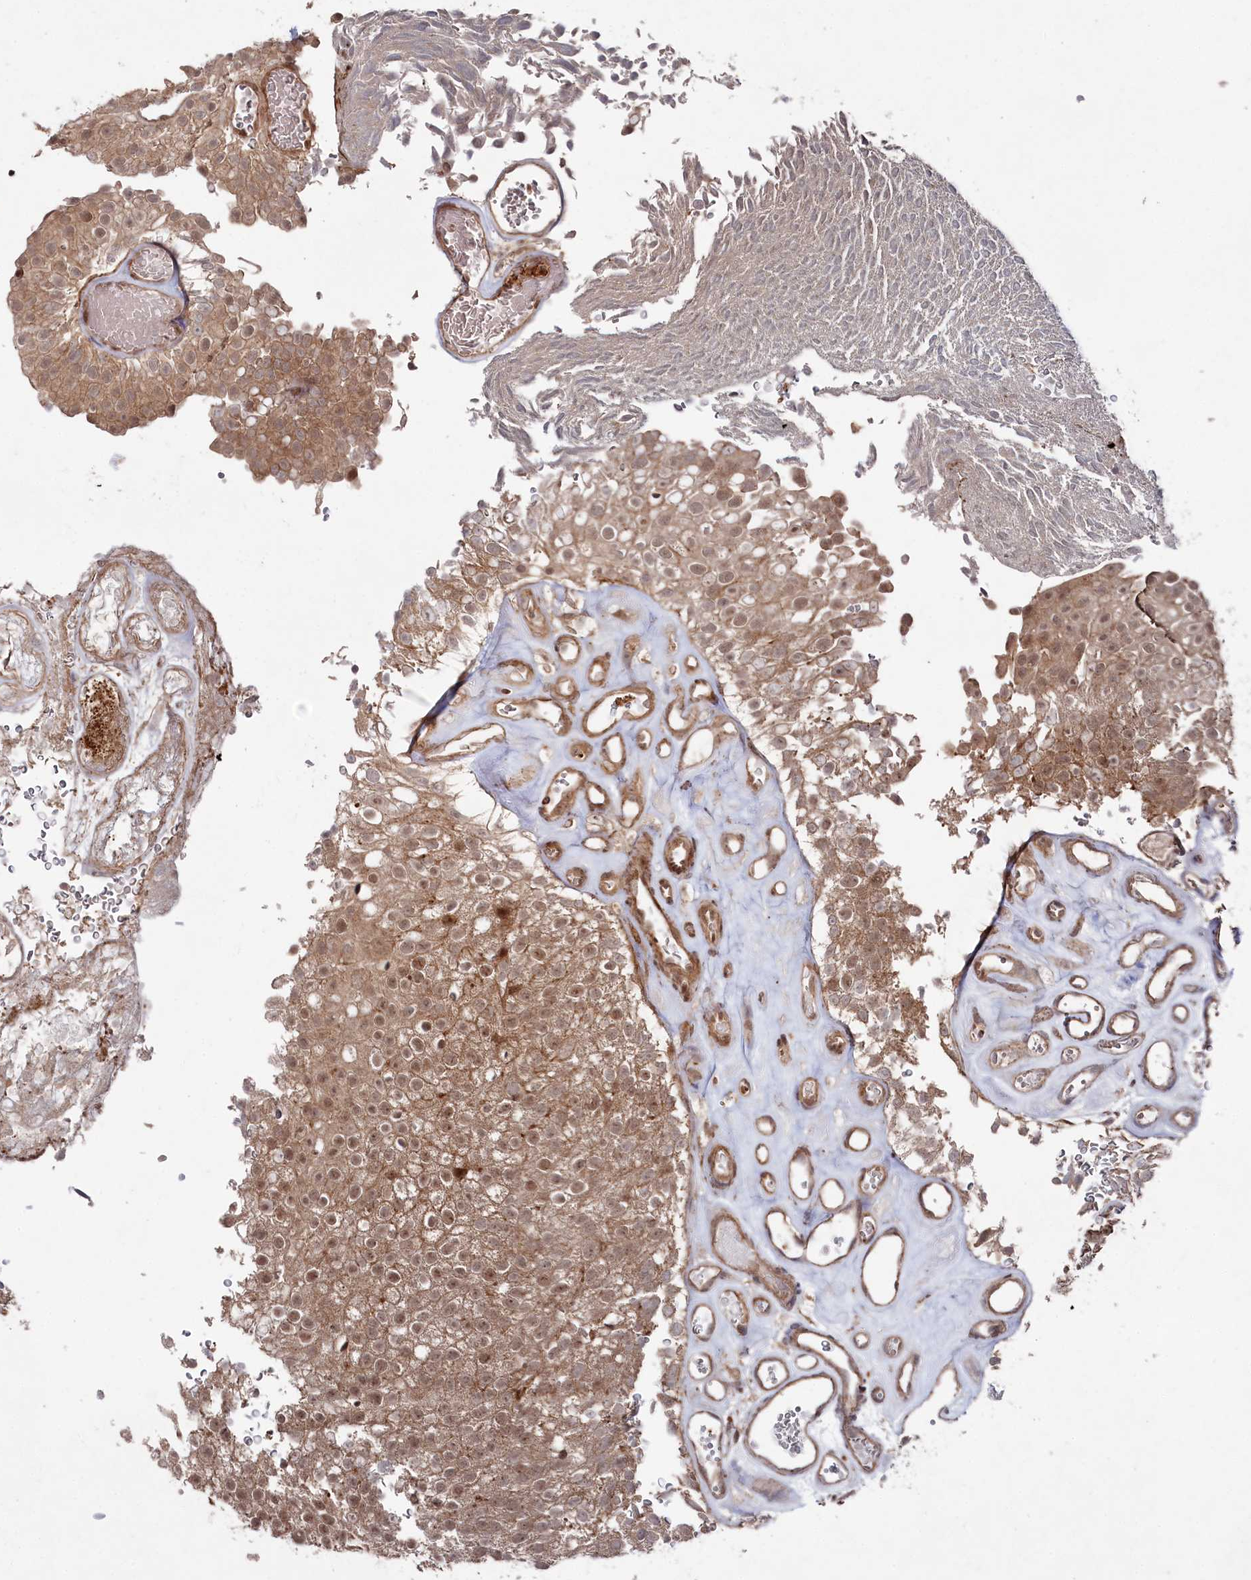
{"staining": {"intensity": "moderate", "quantity": ">75%", "location": "cytoplasmic/membranous,nuclear"}, "tissue": "urothelial cancer", "cell_type": "Tumor cells", "image_type": "cancer", "snomed": [{"axis": "morphology", "description": "Urothelial carcinoma, Low grade"}, {"axis": "topography", "description": "Urinary bladder"}], "caption": "Immunohistochemistry staining of urothelial cancer, which reveals medium levels of moderate cytoplasmic/membranous and nuclear positivity in approximately >75% of tumor cells indicating moderate cytoplasmic/membranous and nuclear protein staining. The staining was performed using DAB (brown) for protein detection and nuclei were counterstained in hematoxylin (blue).", "gene": "BORCS7", "patient": {"sex": "male", "age": 78}}